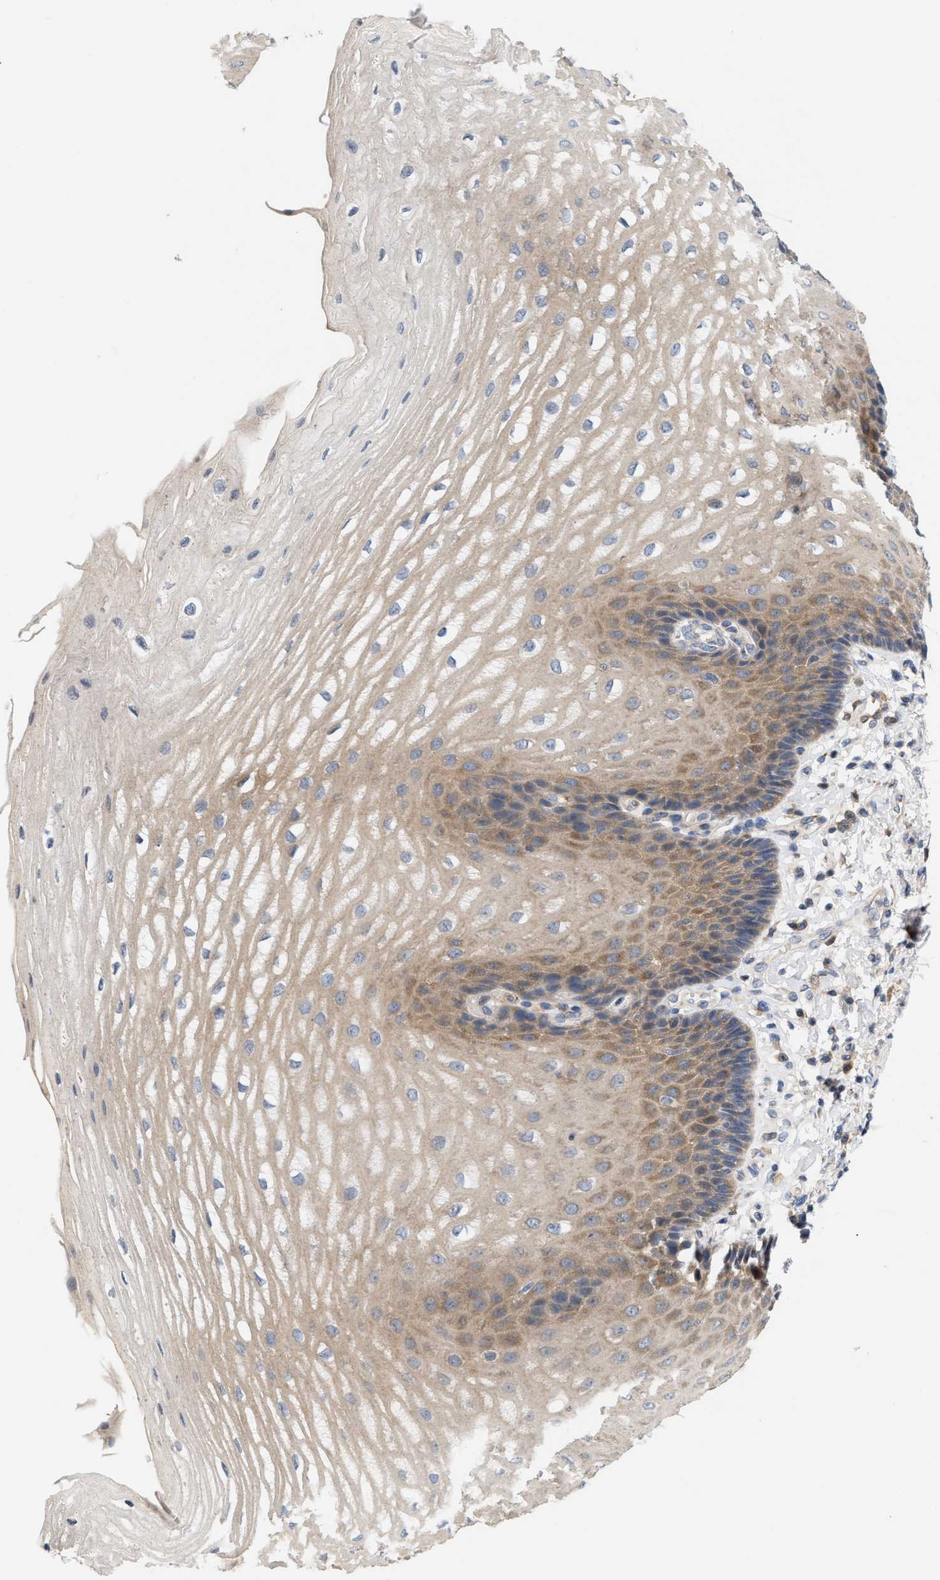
{"staining": {"intensity": "moderate", "quantity": ">75%", "location": "cytoplasmic/membranous"}, "tissue": "esophagus", "cell_type": "Squamous epithelial cells", "image_type": "normal", "snomed": [{"axis": "morphology", "description": "Normal tissue, NOS"}, {"axis": "topography", "description": "Esophagus"}], "caption": "This micrograph displays unremarkable esophagus stained with immunohistochemistry (IHC) to label a protein in brown. The cytoplasmic/membranous of squamous epithelial cells show moderate positivity for the protein. Nuclei are counter-stained blue.", "gene": "DBNL", "patient": {"sex": "male", "age": 54}}